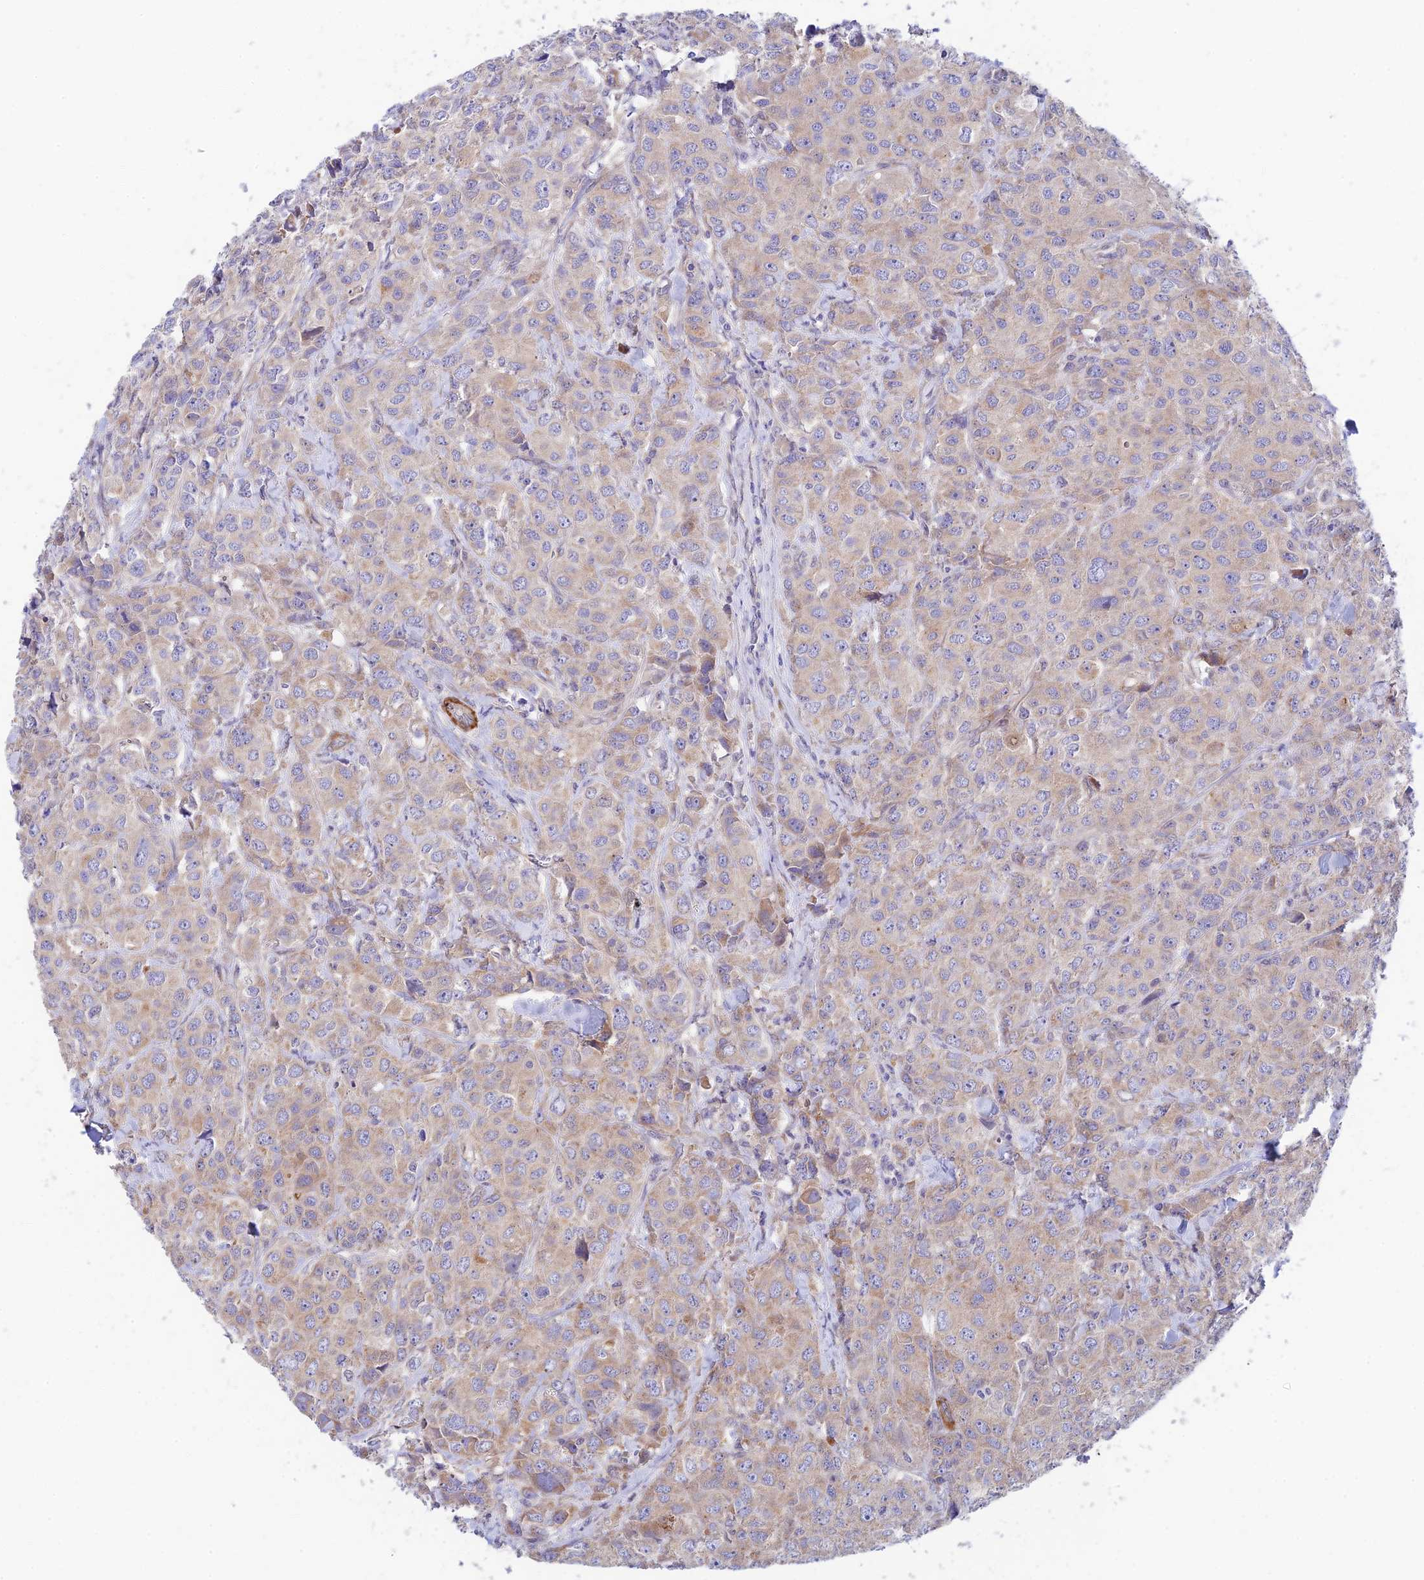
{"staining": {"intensity": "weak", "quantity": ">75%", "location": "cytoplasmic/membranous"}, "tissue": "breast cancer", "cell_type": "Tumor cells", "image_type": "cancer", "snomed": [{"axis": "morphology", "description": "Duct carcinoma"}, {"axis": "topography", "description": "Breast"}], "caption": "A brown stain labels weak cytoplasmic/membranous staining of a protein in breast cancer tumor cells.", "gene": "ANKRD50", "patient": {"sex": "female", "age": 43}}